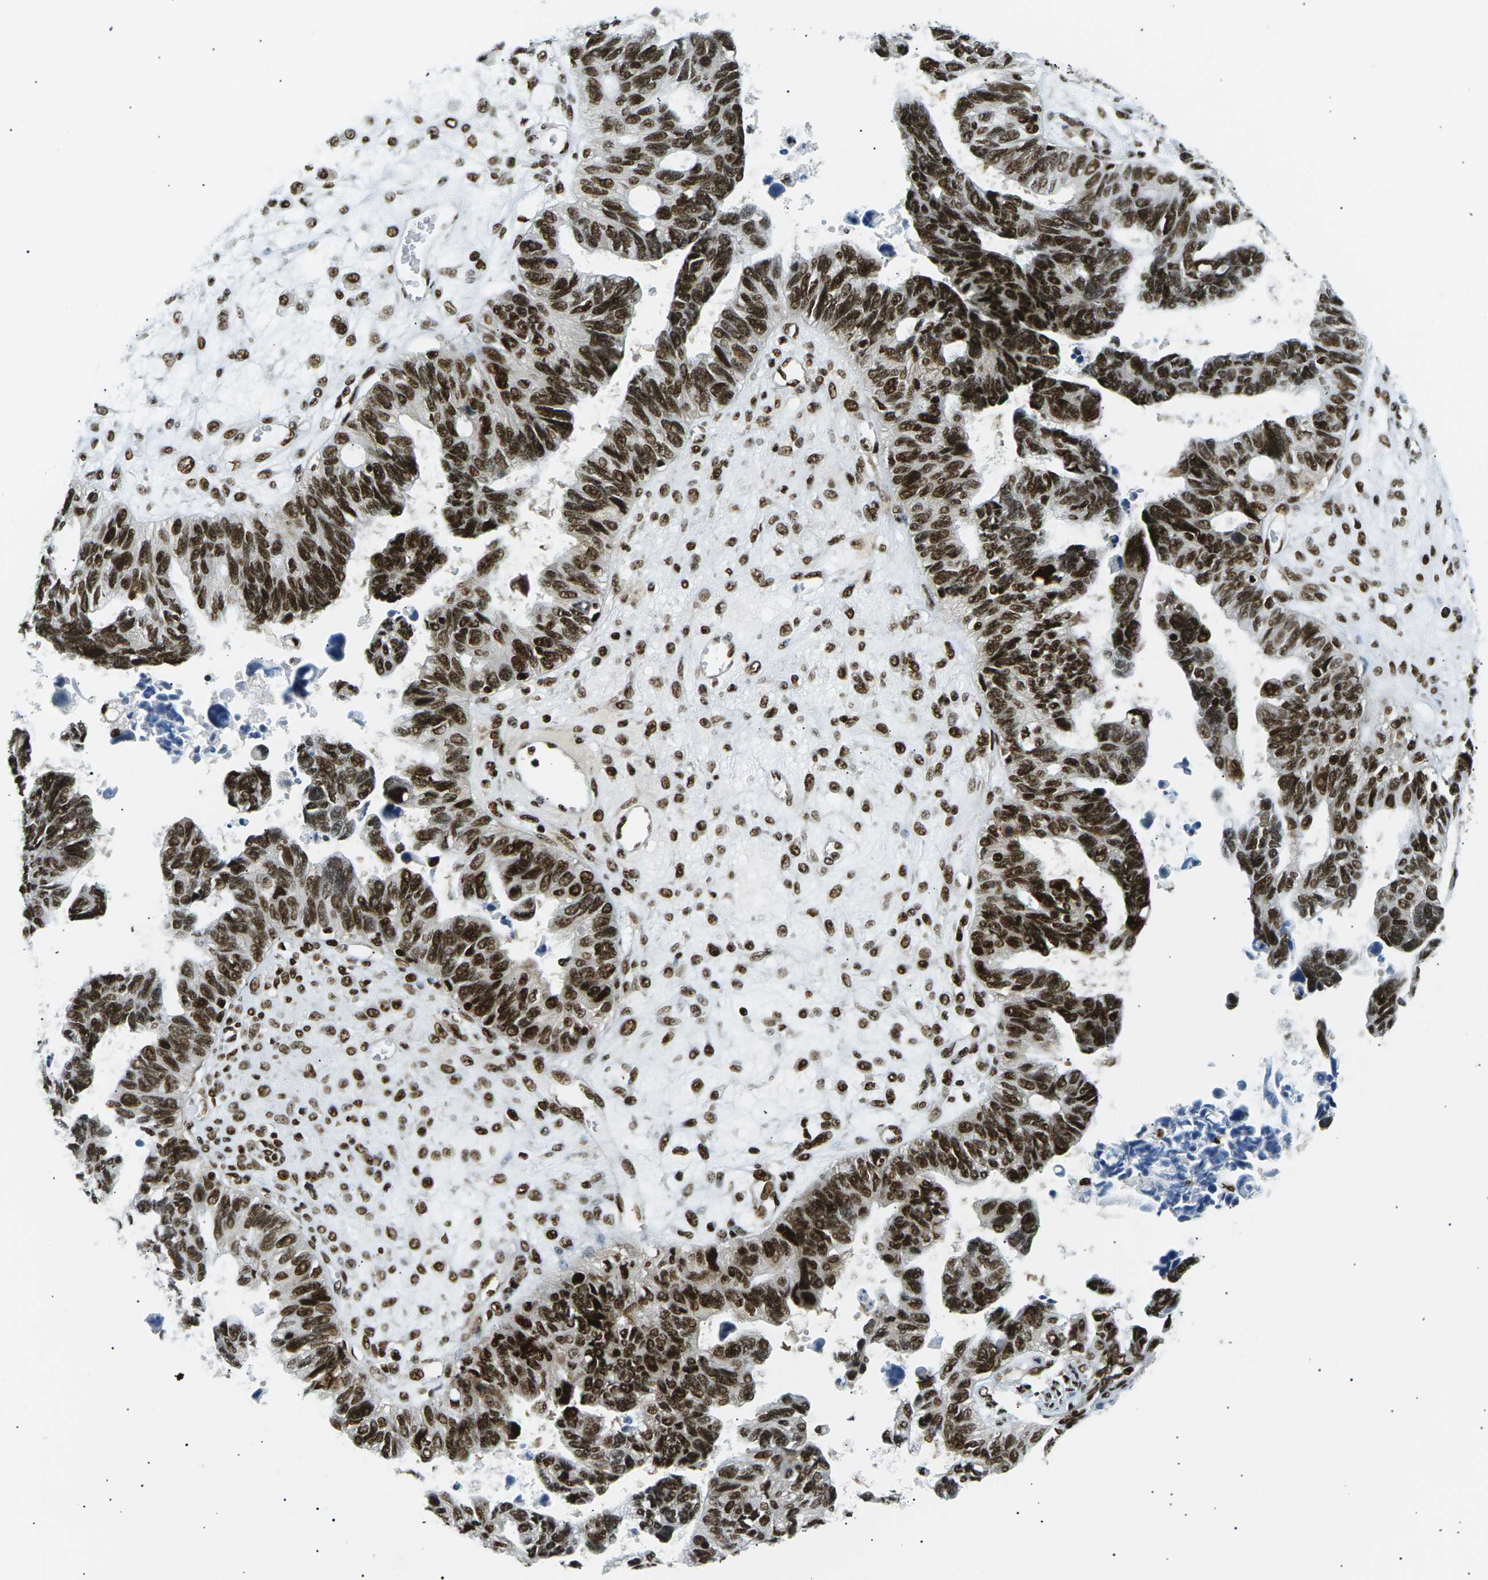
{"staining": {"intensity": "strong", "quantity": ">75%", "location": "cytoplasmic/membranous,nuclear"}, "tissue": "ovarian cancer", "cell_type": "Tumor cells", "image_type": "cancer", "snomed": [{"axis": "morphology", "description": "Cystadenocarcinoma, serous, NOS"}, {"axis": "topography", "description": "Ovary"}], "caption": "Immunohistochemistry photomicrograph of neoplastic tissue: ovarian cancer (serous cystadenocarcinoma) stained using IHC demonstrates high levels of strong protein expression localized specifically in the cytoplasmic/membranous and nuclear of tumor cells, appearing as a cytoplasmic/membranous and nuclear brown color.", "gene": "RPA2", "patient": {"sex": "female", "age": 79}}